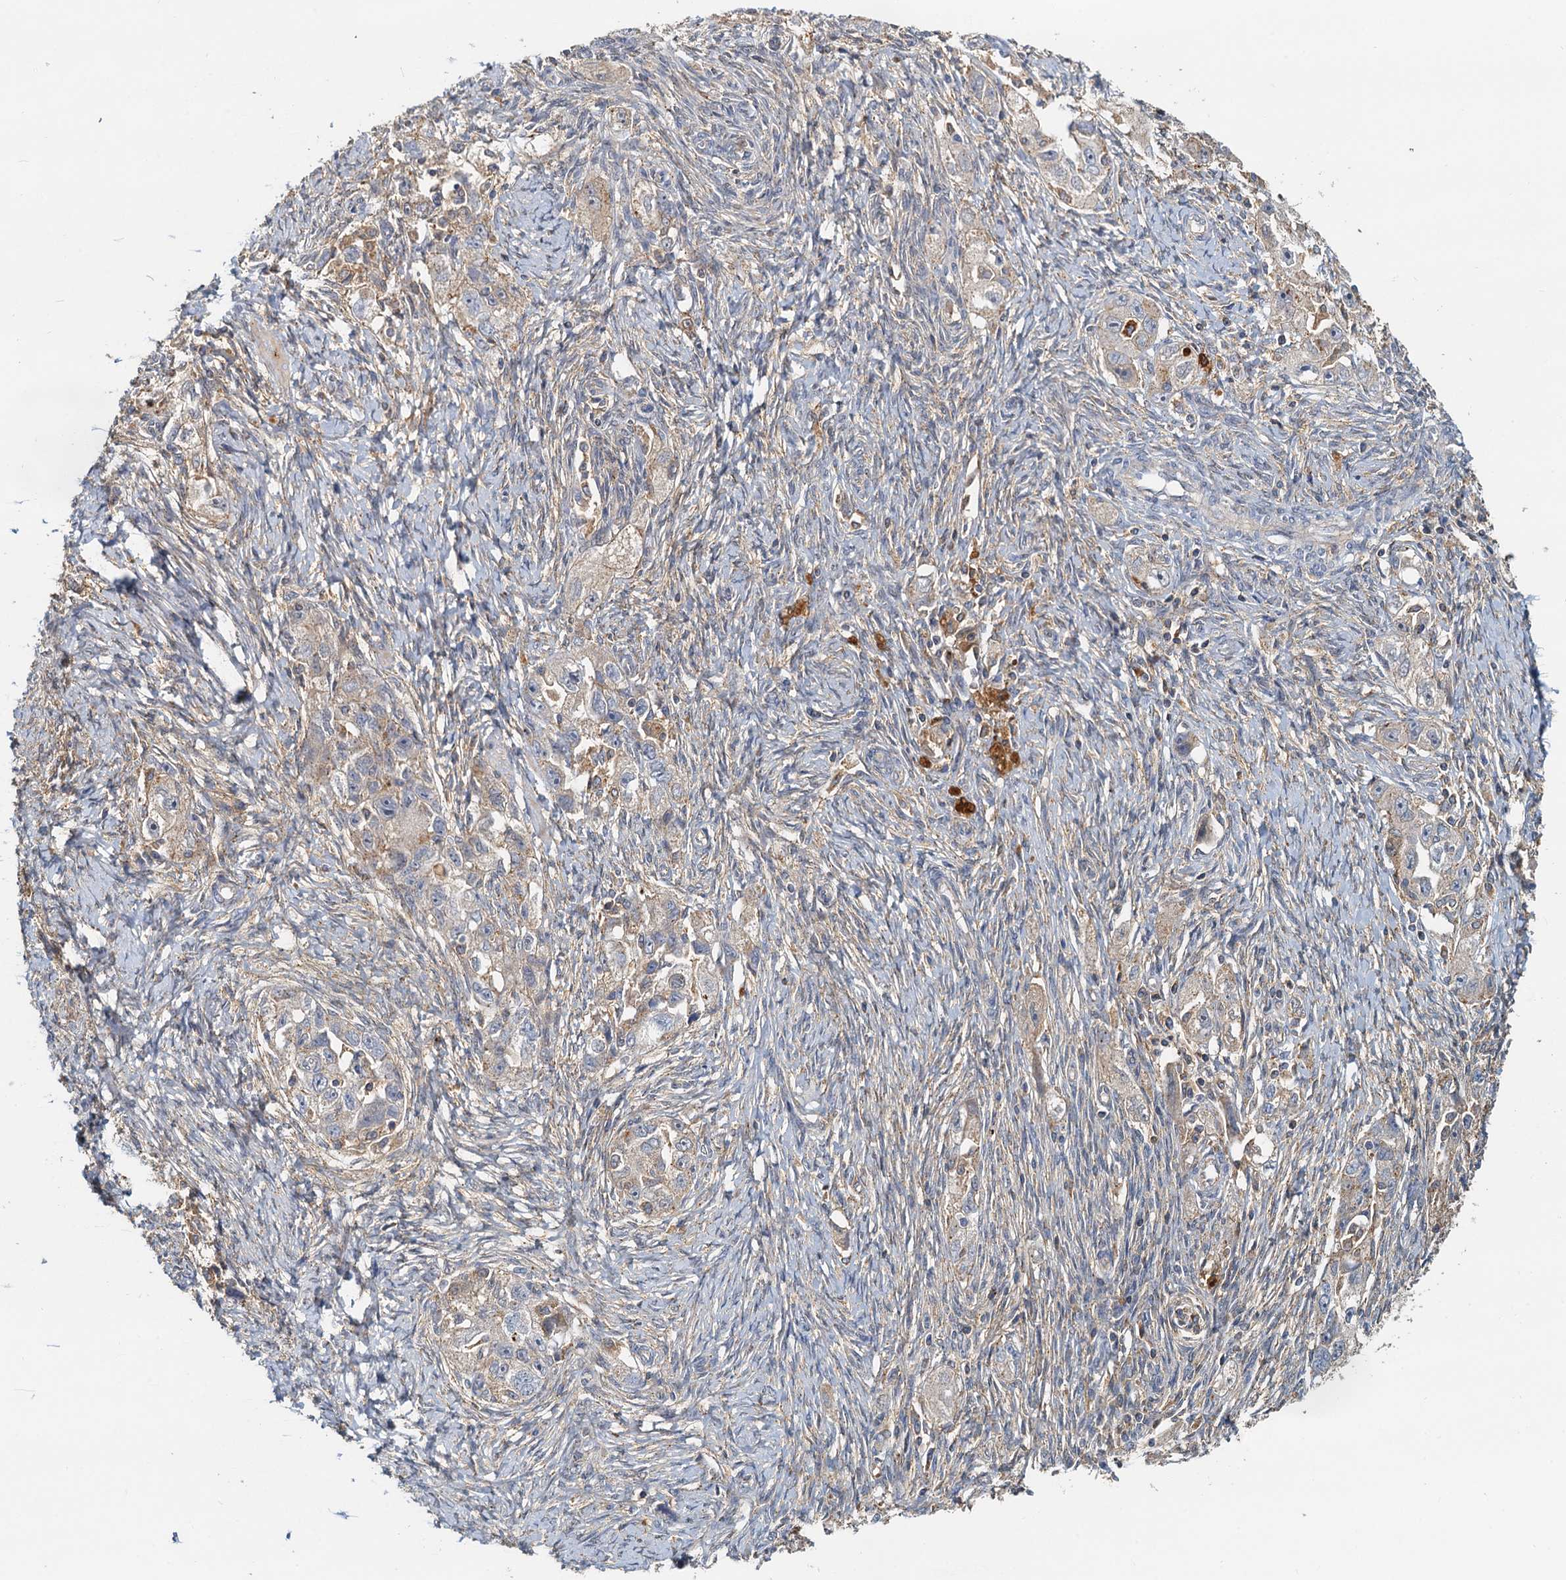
{"staining": {"intensity": "weak", "quantity": ">75%", "location": "cytoplasmic/membranous"}, "tissue": "ovarian cancer", "cell_type": "Tumor cells", "image_type": "cancer", "snomed": [{"axis": "morphology", "description": "Carcinoma, NOS"}, {"axis": "morphology", "description": "Cystadenocarcinoma, serous, NOS"}, {"axis": "topography", "description": "Ovary"}], "caption": "This is a micrograph of IHC staining of ovarian carcinoma, which shows weak staining in the cytoplasmic/membranous of tumor cells.", "gene": "TOLLIP", "patient": {"sex": "female", "age": 69}}